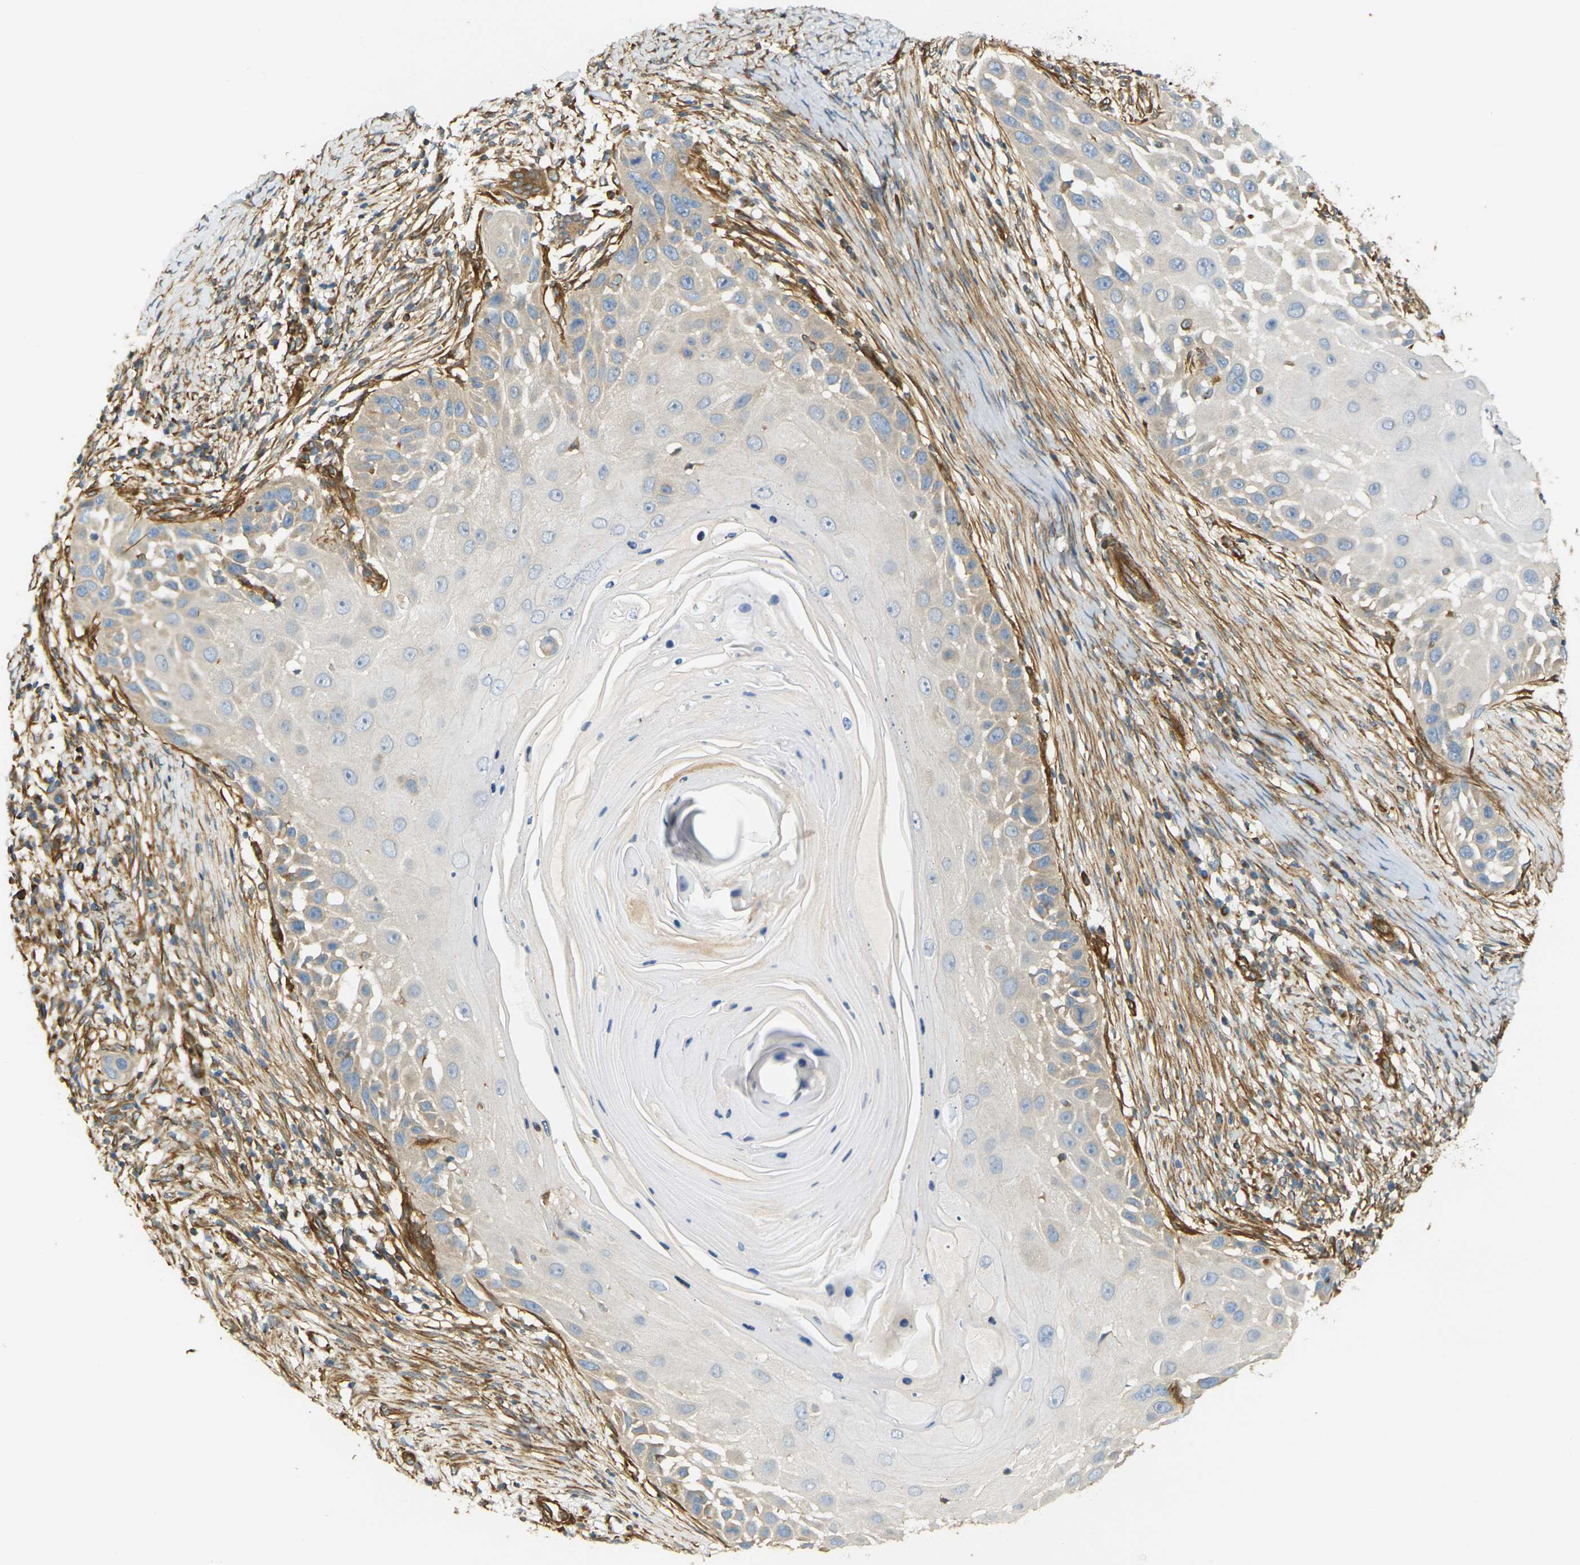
{"staining": {"intensity": "negative", "quantity": "none", "location": "none"}, "tissue": "skin cancer", "cell_type": "Tumor cells", "image_type": "cancer", "snomed": [{"axis": "morphology", "description": "Squamous cell carcinoma, NOS"}, {"axis": "topography", "description": "Skin"}], "caption": "Tumor cells are negative for protein expression in human skin cancer (squamous cell carcinoma).", "gene": "CYTH3", "patient": {"sex": "female", "age": 44}}